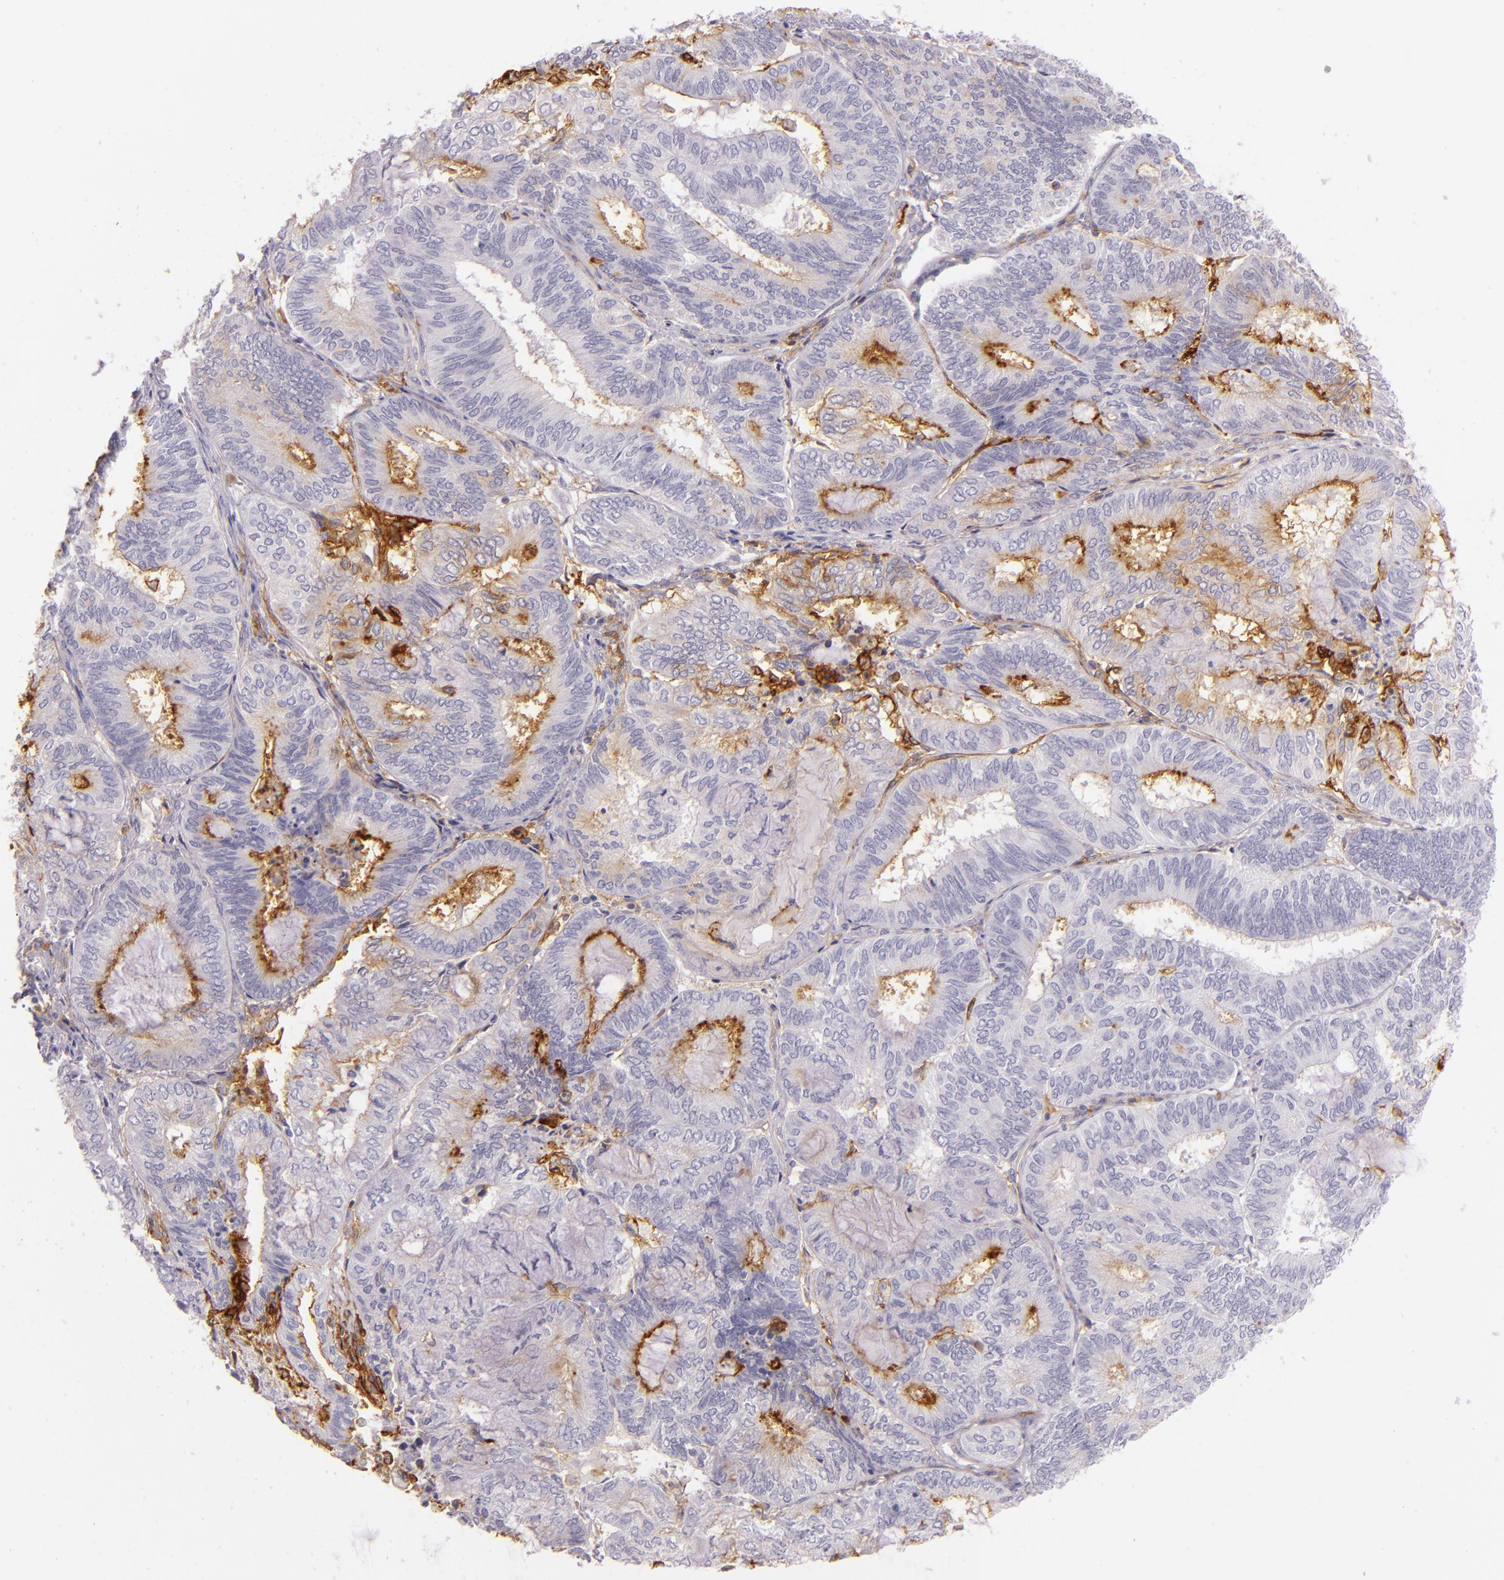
{"staining": {"intensity": "negative", "quantity": "none", "location": "none"}, "tissue": "endometrial cancer", "cell_type": "Tumor cells", "image_type": "cancer", "snomed": [{"axis": "morphology", "description": "Adenocarcinoma, NOS"}, {"axis": "topography", "description": "Endometrium"}], "caption": "DAB (3,3'-diaminobenzidine) immunohistochemical staining of human endometrial cancer (adenocarcinoma) reveals no significant positivity in tumor cells.", "gene": "ICAM1", "patient": {"sex": "female", "age": 59}}